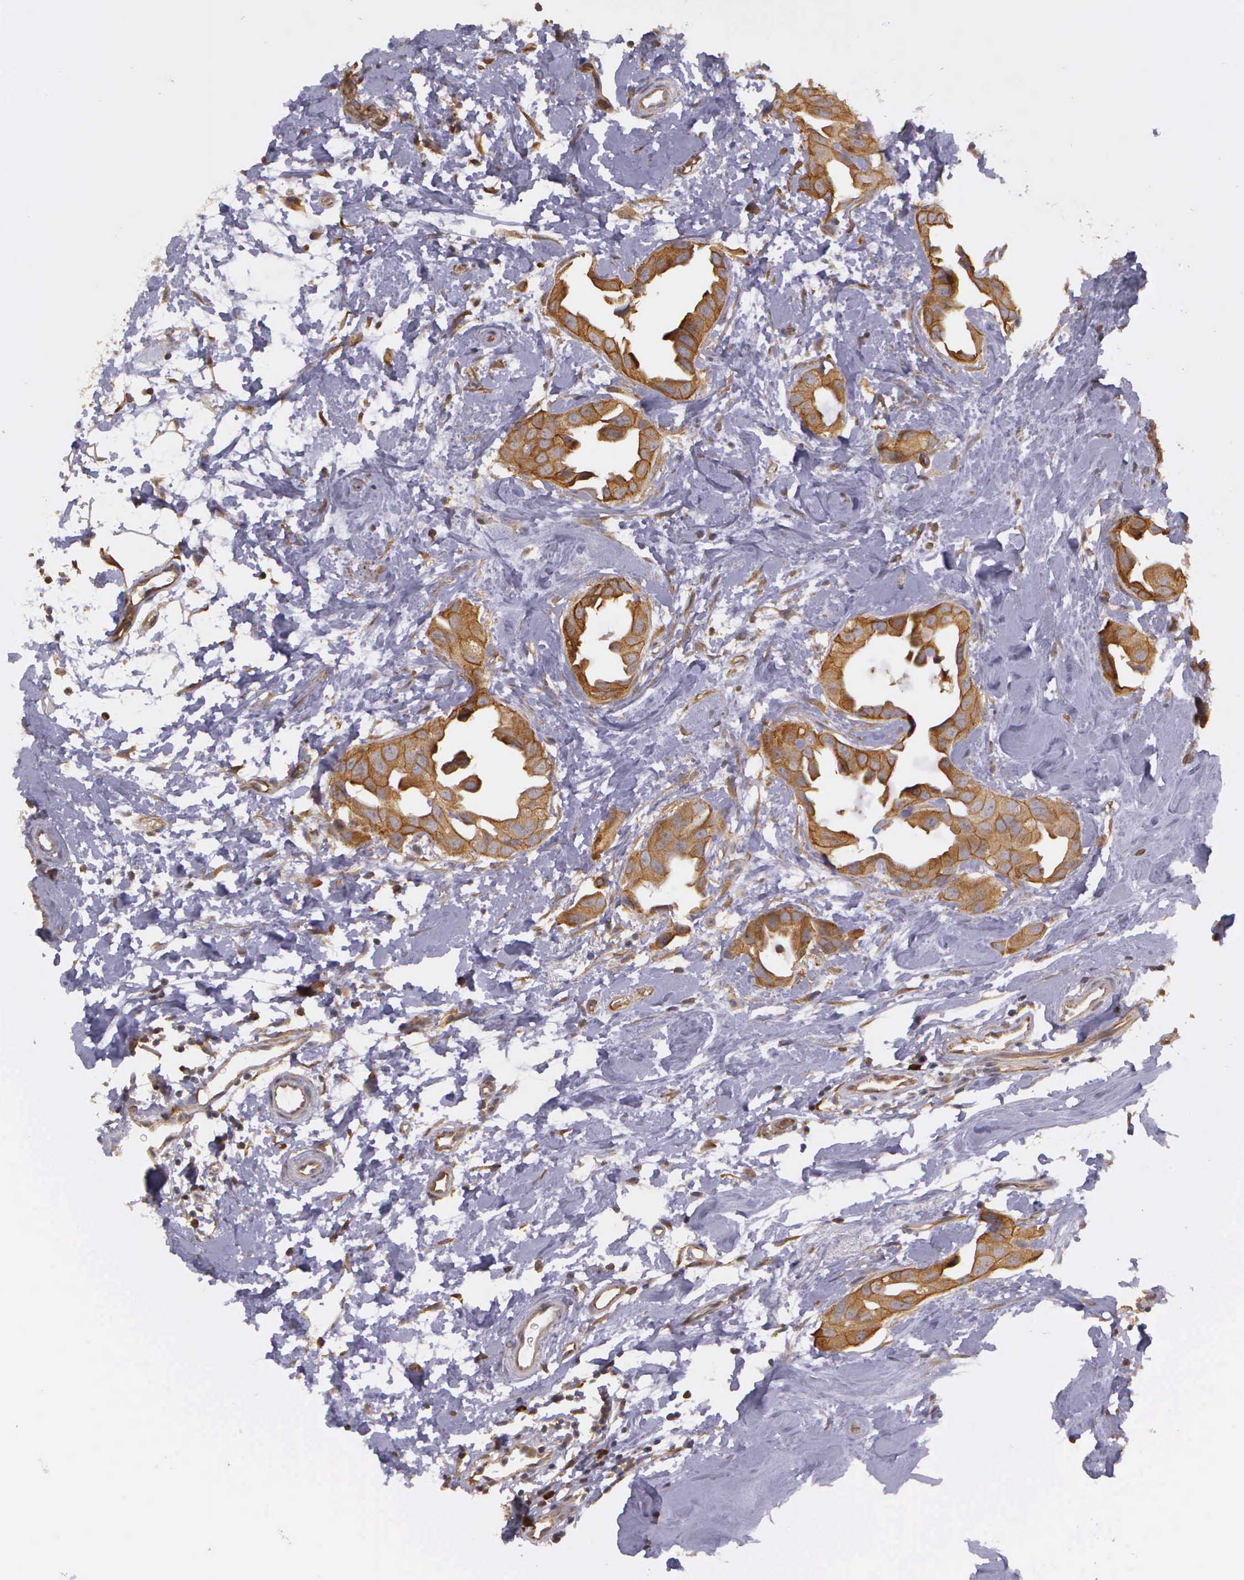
{"staining": {"intensity": "moderate", "quantity": ">75%", "location": "cytoplasmic/membranous"}, "tissue": "breast cancer", "cell_type": "Tumor cells", "image_type": "cancer", "snomed": [{"axis": "morphology", "description": "Duct carcinoma"}, {"axis": "topography", "description": "Breast"}], "caption": "A brown stain highlights moderate cytoplasmic/membranous expression of a protein in human breast cancer (intraductal carcinoma) tumor cells.", "gene": "EIF5", "patient": {"sex": "female", "age": 40}}